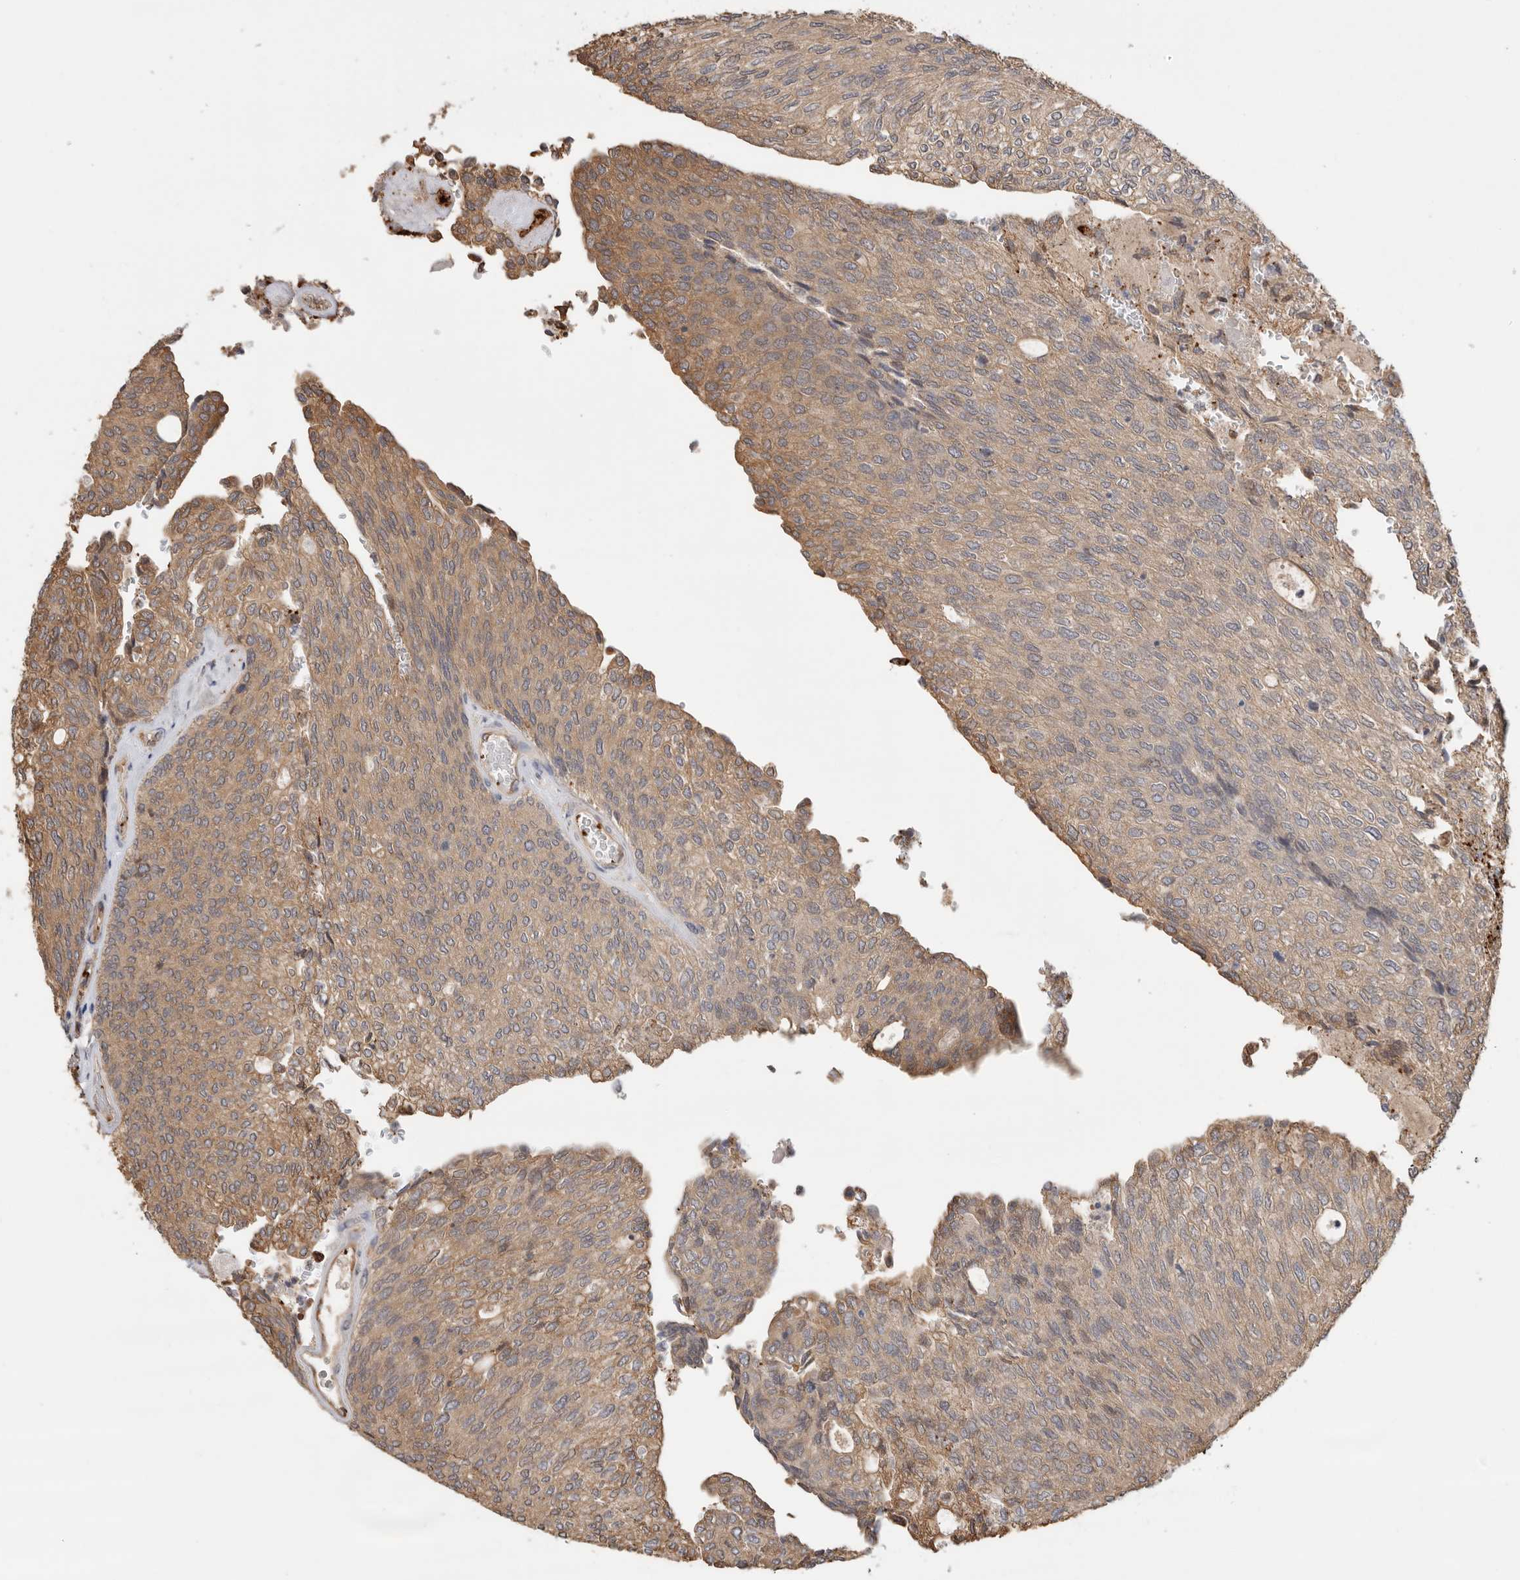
{"staining": {"intensity": "moderate", "quantity": "25%-75%", "location": "cytoplasmic/membranous"}, "tissue": "urothelial cancer", "cell_type": "Tumor cells", "image_type": "cancer", "snomed": [{"axis": "morphology", "description": "Urothelial carcinoma, Low grade"}, {"axis": "topography", "description": "Urinary bladder"}], "caption": "DAB (3,3'-diaminobenzidine) immunohistochemical staining of human urothelial carcinoma (low-grade) reveals moderate cytoplasmic/membranous protein staining in approximately 25%-75% of tumor cells.", "gene": "CDC42BPB", "patient": {"sex": "female", "age": 79}}